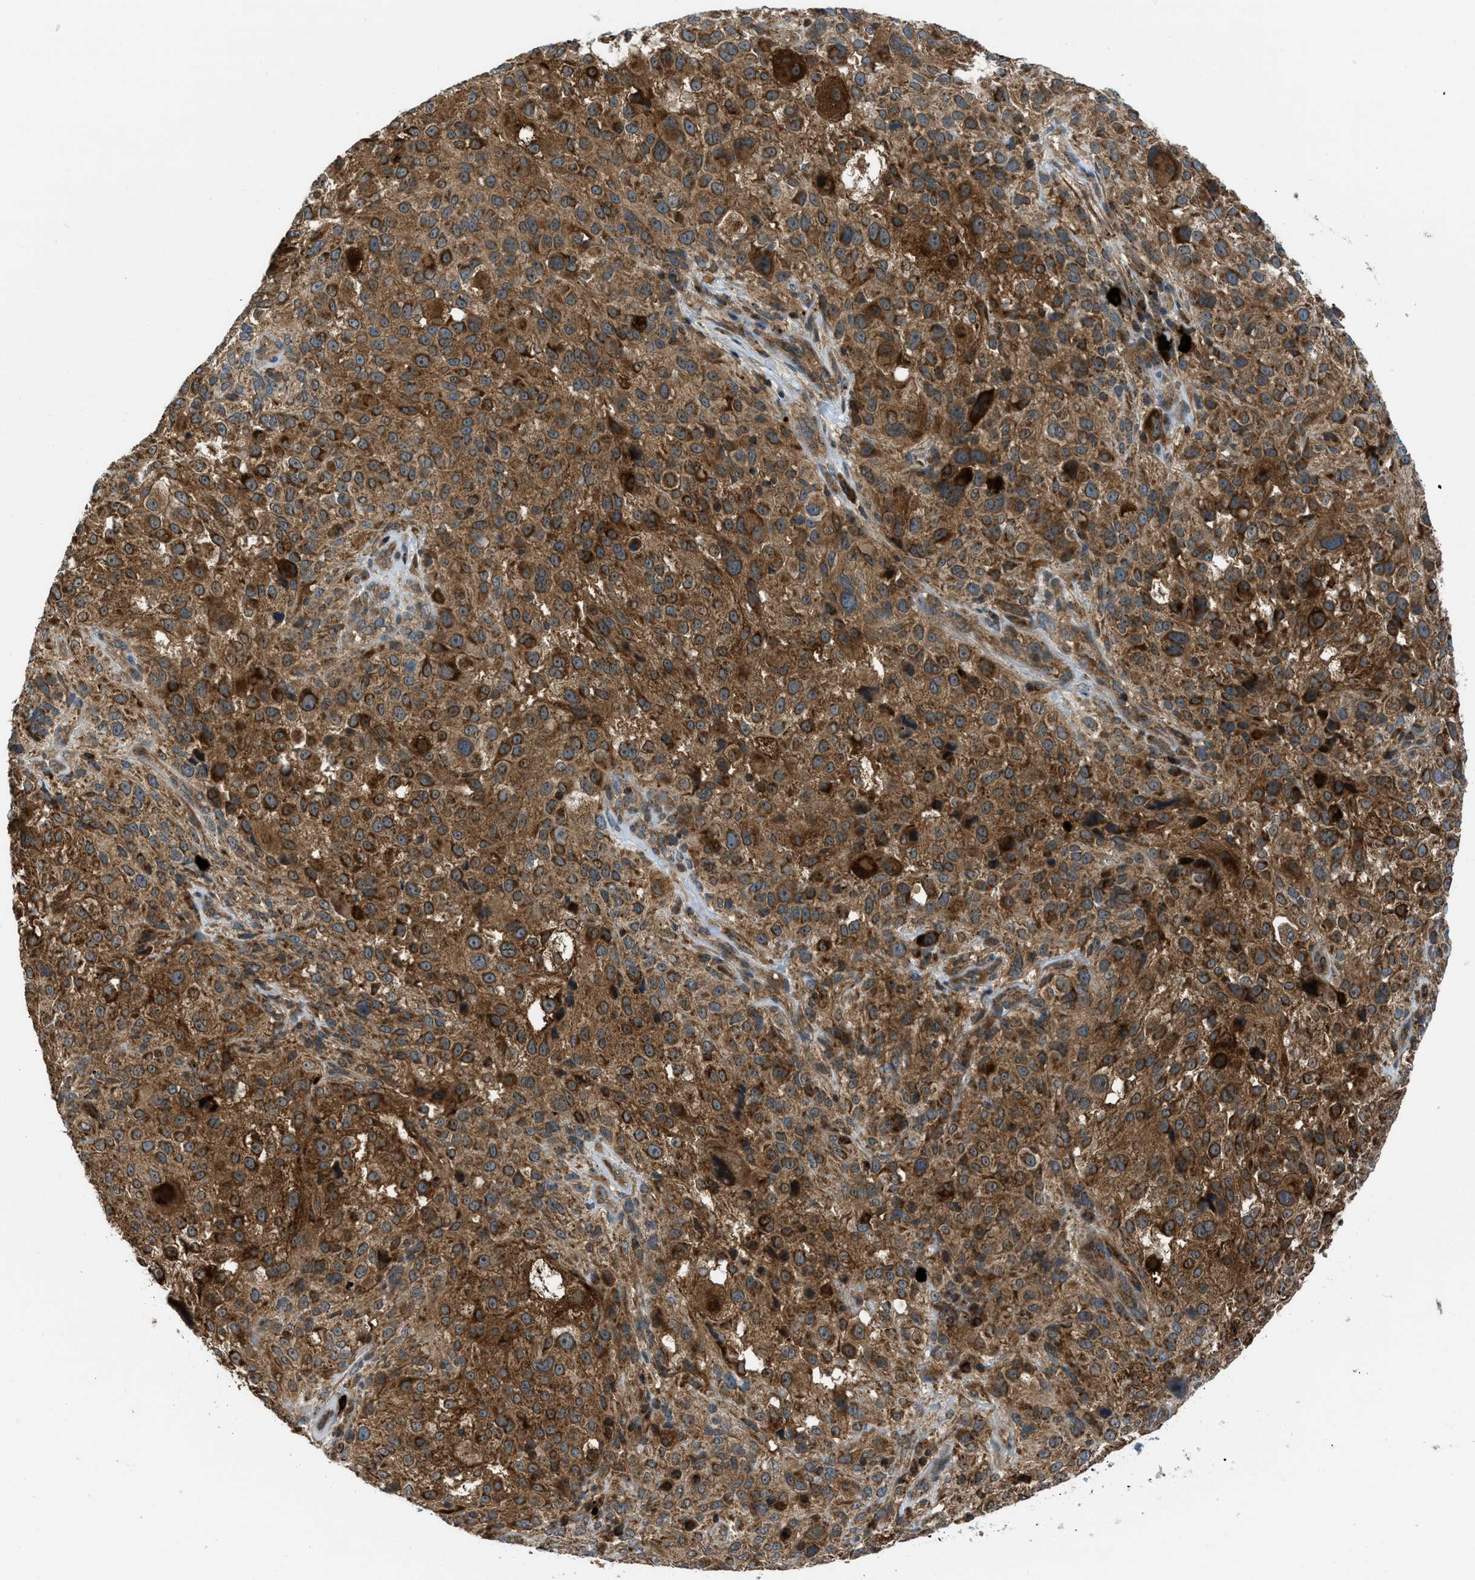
{"staining": {"intensity": "strong", "quantity": ">75%", "location": "cytoplasmic/membranous"}, "tissue": "melanoma", "cell_type": "Tumor cells", "image_type": "cancer", "snomed": [{"axis": "morphology", "description": "Necrosis, NOS"}, {"axis": "morphology", "description": "Malignant melanoma, NOS"}, {"axis": "topography", "description": "Skin"}], "caption": "Melanoma stained for a protein (brown) exhibits strong cytoplasmic/membranous positive positivity in about >75% of tumor cells.", "gene": "SESN2", "patient": {"sex": "female", "age": 87}}